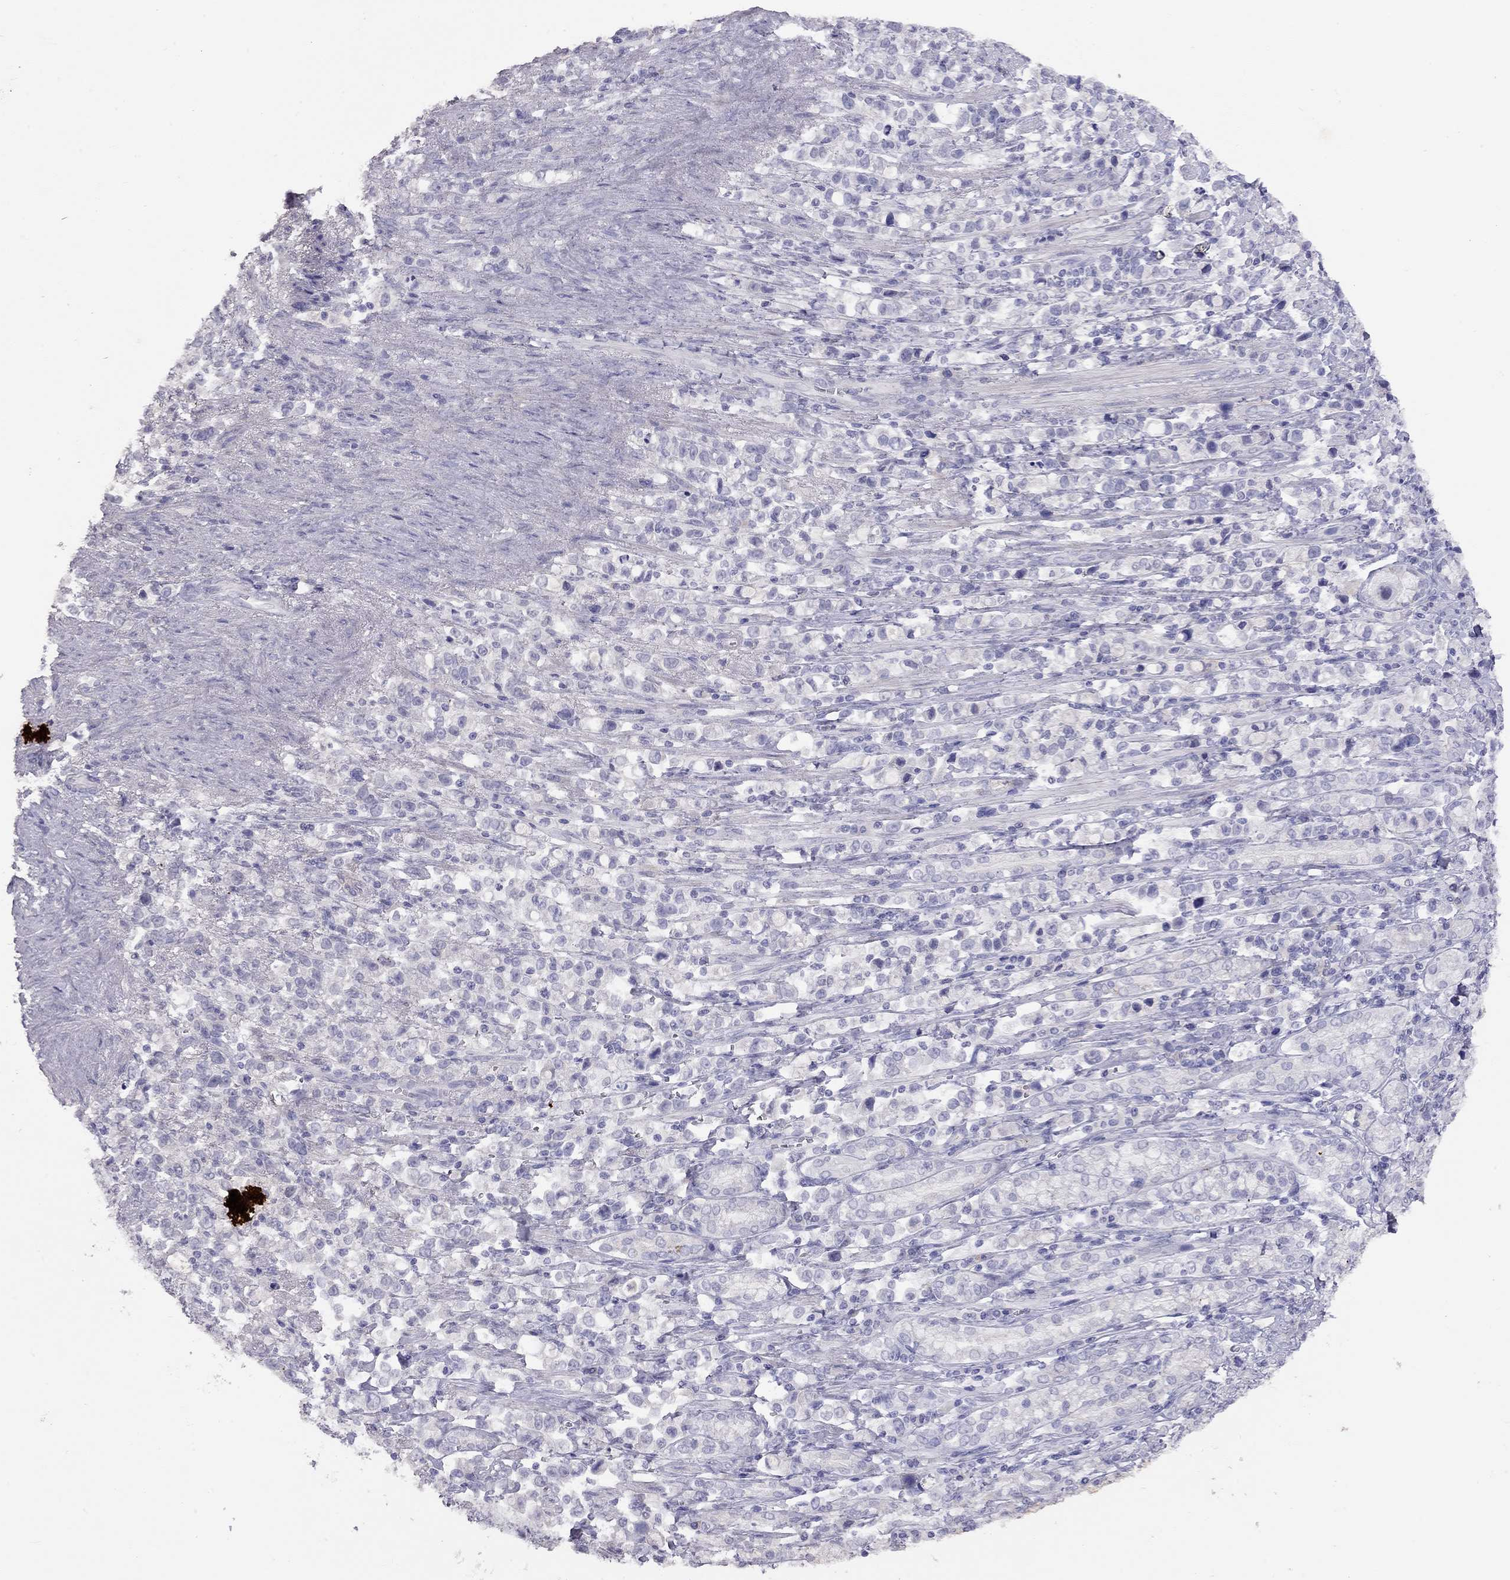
{"staining": {"intensity": "negative", "quantity": "none", "location": "none"}, "tissue": "stomach cancer", "cell_type": "Tumor cells", "image_type": "cancer", "snomed": [{"axis": "morphology", "description": "Adenocarcinoma, NOS"}, {"axis": "topography", "description": "Stomach"}], "caption": "Tumor cells are negative for protein expression in human adenocarcinoma (stomach).", "gene": "CPNE4", "patient": {"sex": "male", "age": 63}}